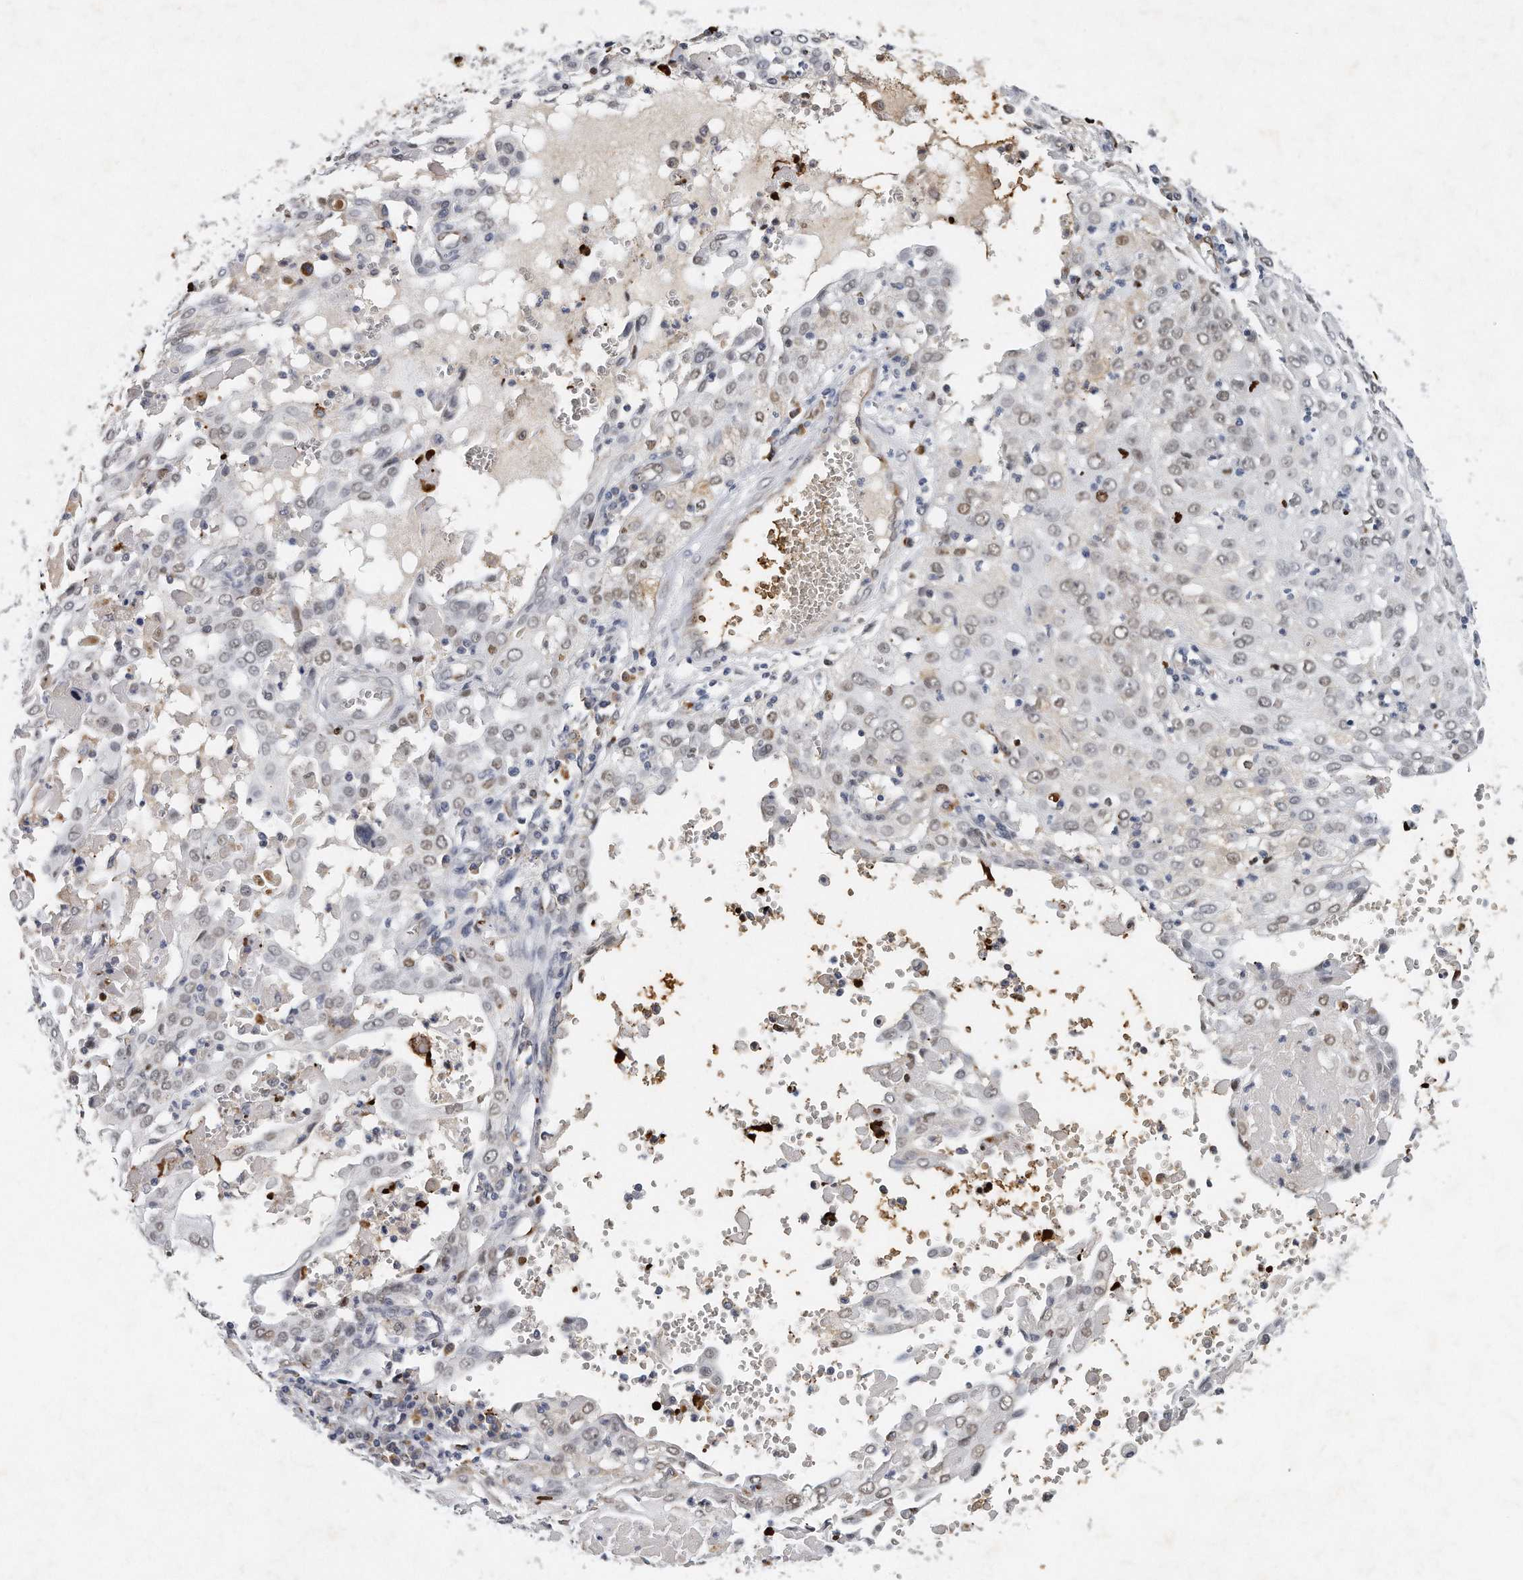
{"staining": {"intensity": "weak", "quantity": "25%-75%", "location": "nuclear"}, "tissue": "cervical cancer", "cell_type": "Tumor cells", "image_type": "cancer", "snomed": [{"axis": "morphology", "description": "Squamous cell carcinoma, NOS"}, {"axis": "topography", "description": "Cervix"}], "caption": "Protein expression analysis of human cervical cancer (squamous cell carcinoma) reveals weak nuclear positivity in about 25%-75% of tumor cells. (IHC, brightfield microscopy, high magnification).", "gene": "CTBP2", "patient": {"sex": "female", "age": 39}}